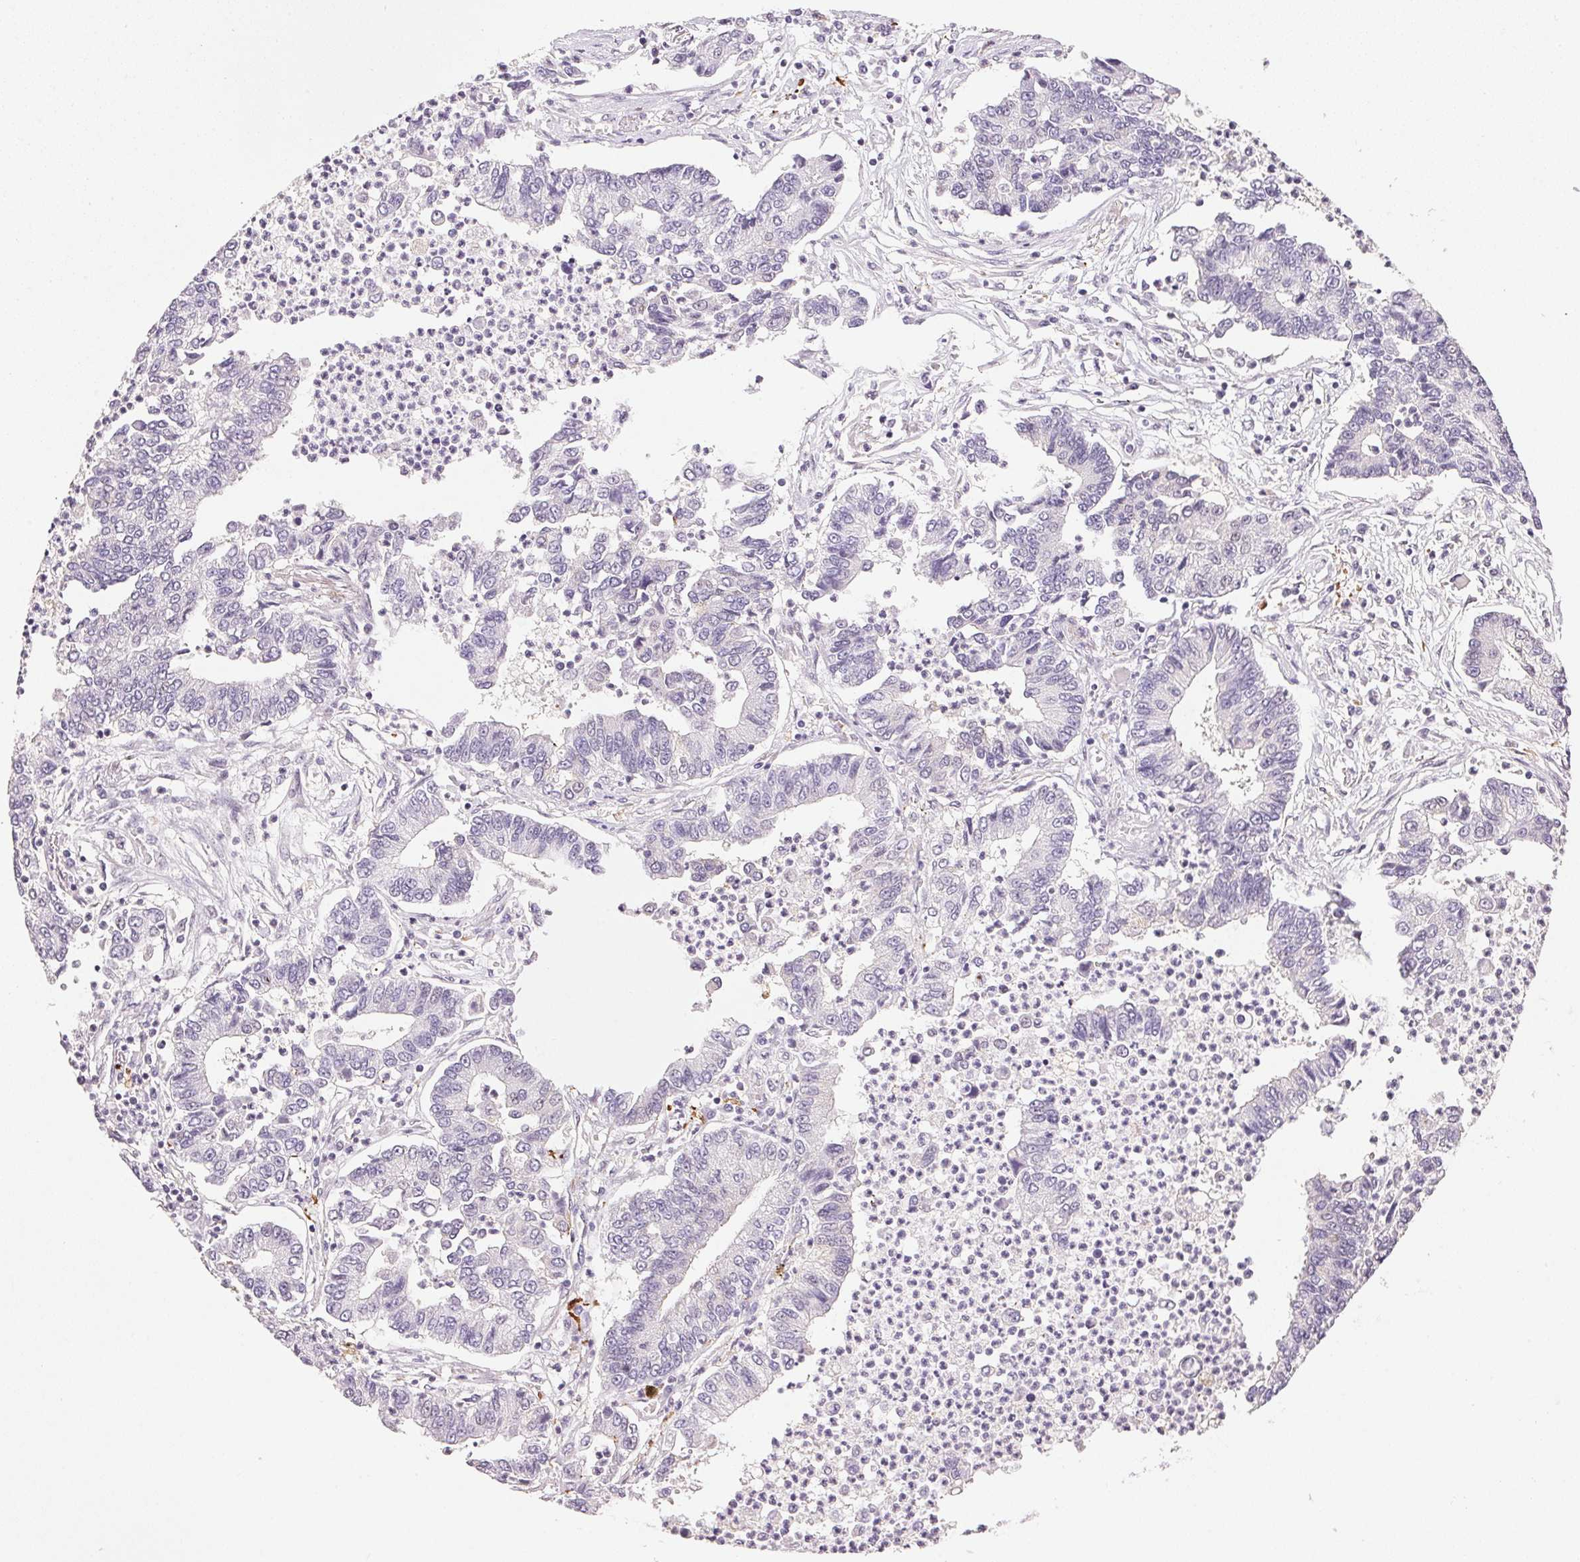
{"staining": {"intensity": "negative", "quantity": "none", "location": "none"}, "tissue": "lung cancer", "cell_type": "Tumor cells", "image_type": "cancer", "snomed": [{"axis": "morphology", "description": "Adenocarcinoma, NOS"}, {"axis": "topography", "description": "Lung"}], "caption": "DAB immunohistochemical staining of human lung adenocarcinoma displays no significant positivity in tumor cells.", "gene": "GYG2", "patient": {"sex": "female", "age": 57}}